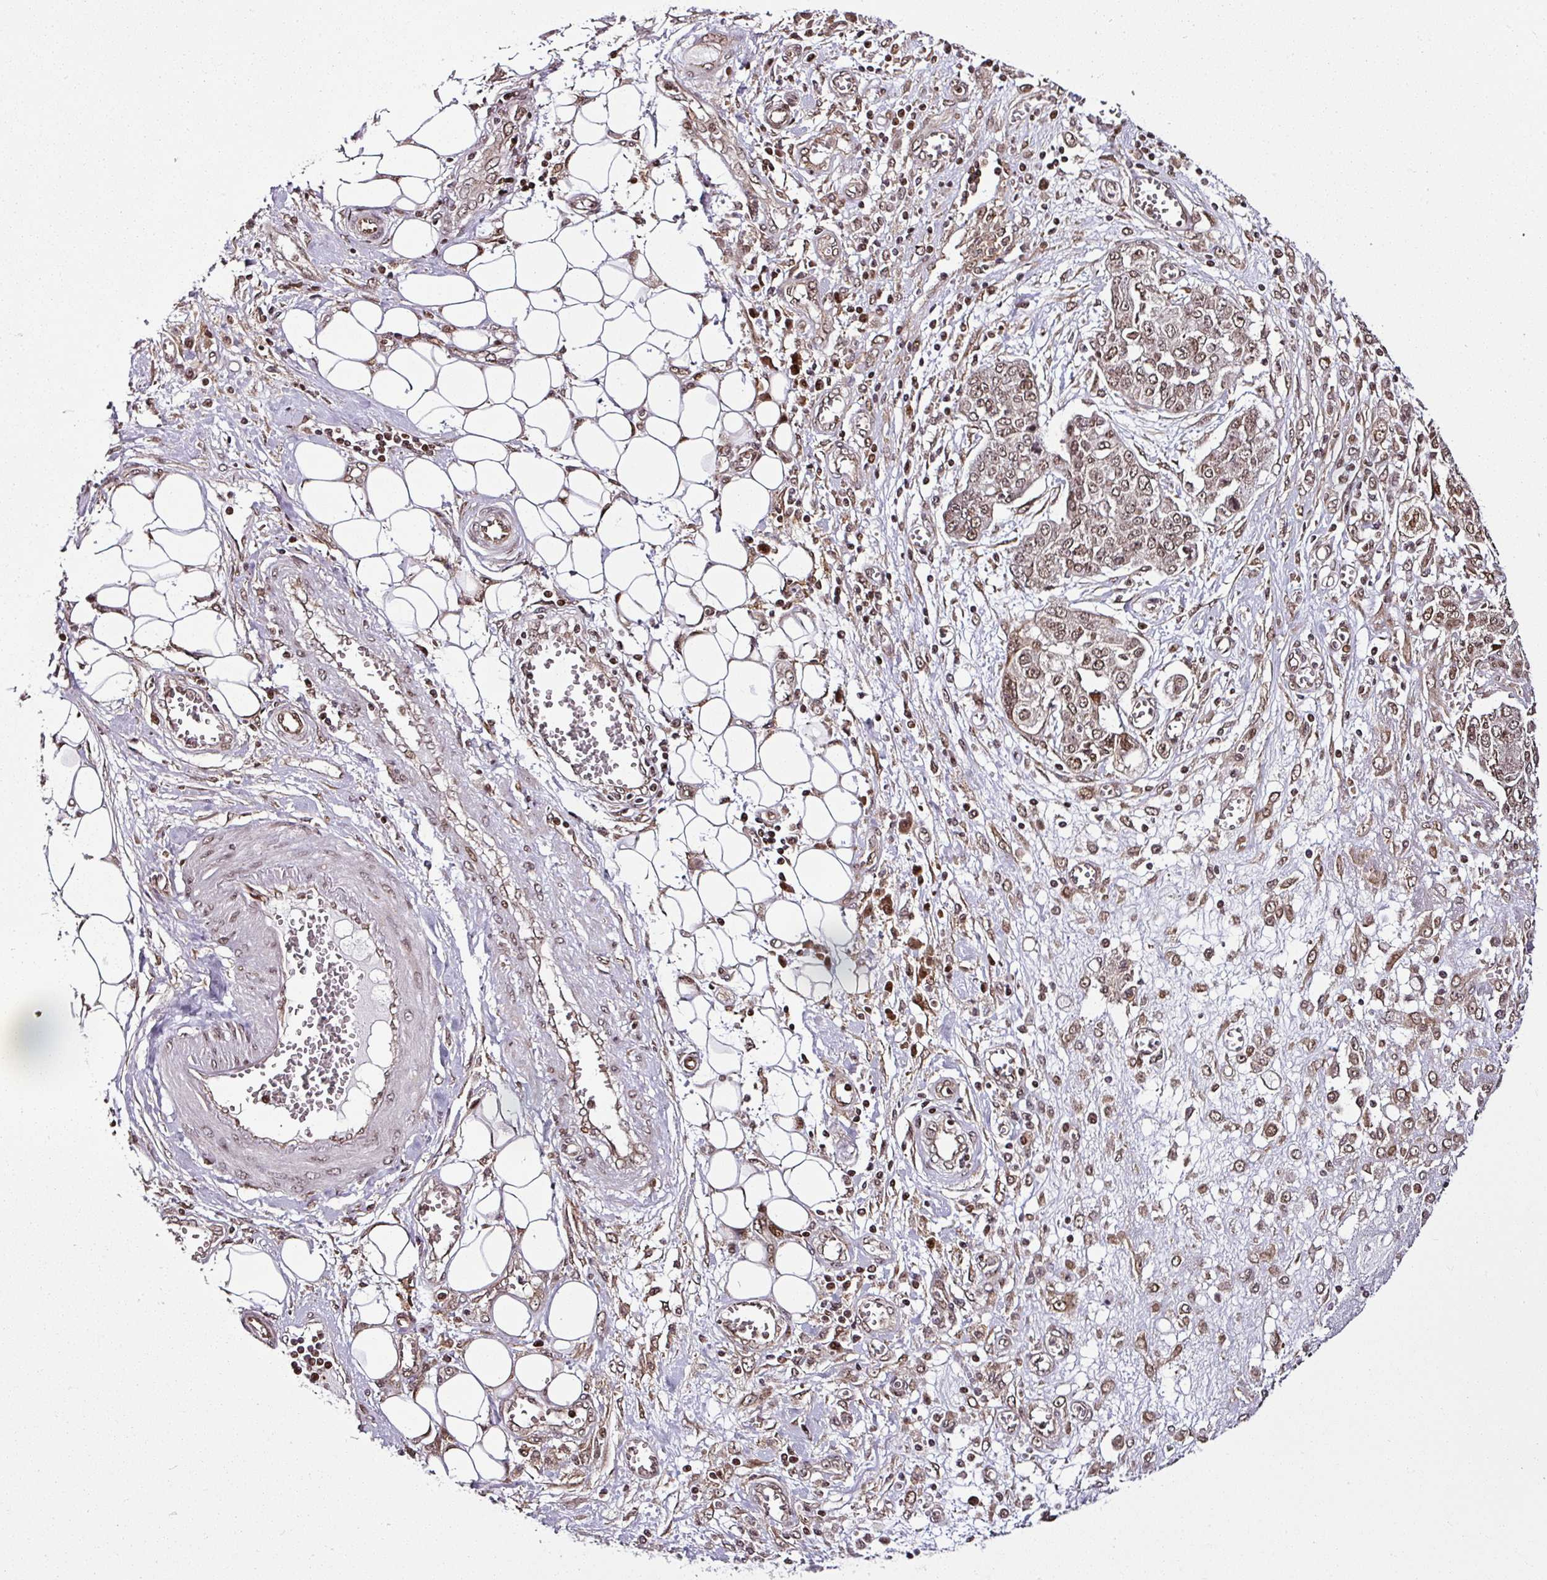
{"staining": {"intensity": "weak", "quantity": ">75%", "location": "nuclear"}, "tissue": "ovarian cancer", "cell_type": "Tumor cells", "image_type": "cancer", "snomed": [{"axis": "morphology", "description": "Cystadenocarcinoma, serous, NOS"}, {"axis": "topography", "description": "Soft tissue"}, {"axis": "topography", "description": "Ovary"}], "caption": "Immunohistochemical staining of ovarian serous cystadenocarcinoma demonstrates weak nuclear protein positivity in approximately >75% of tumor cells. Nuclei are stained in blue.", "gene": "COPRS", "patient": {"sex": "female", "age": 57}}